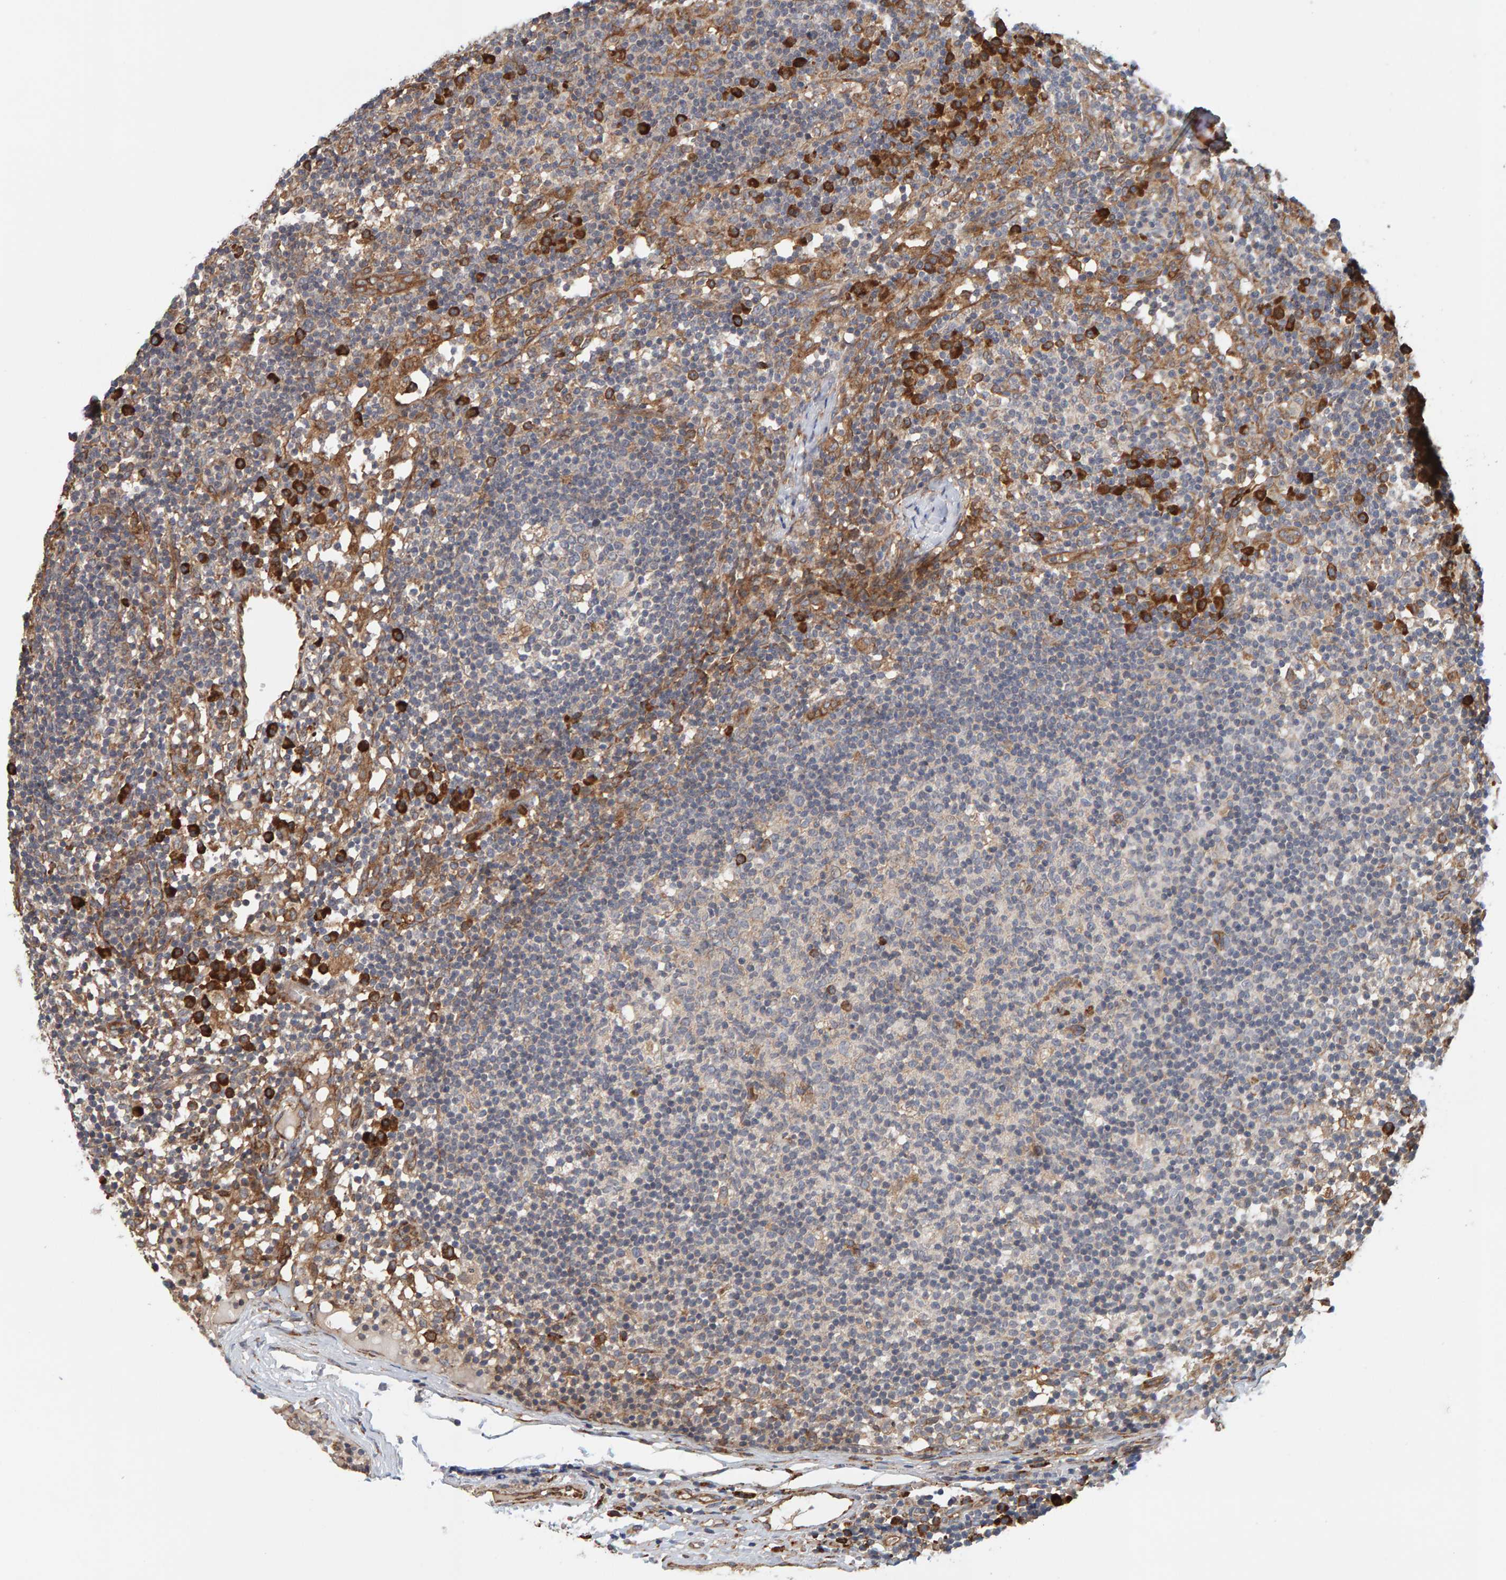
{"staining": {"intensity": "strong", "quantity": "<25%", "location": "cytoplasmic/membranous"}, "tissue": "lymph node", "cell_type": "Germinal center cells", "image_type": "normal", "snomed": [{"axis": "morphology", "description": "Normal tissue, NOS"}, {"axis": "morphology", "description": "Inflammation, NOS"}, {"axis": "topography", "description": "Lymph node"}], "caption": "DAB immunohistochemical staining of normal lymph node exhibits strong cytoplasmic/membranous protein expression in approximately <25% of germinal center cells. Ihc stains the protein of interest in brown and the nuclei are stained blue.", "gene": "BAIAP2", "patient": {"sex": "male", "age": 55}}